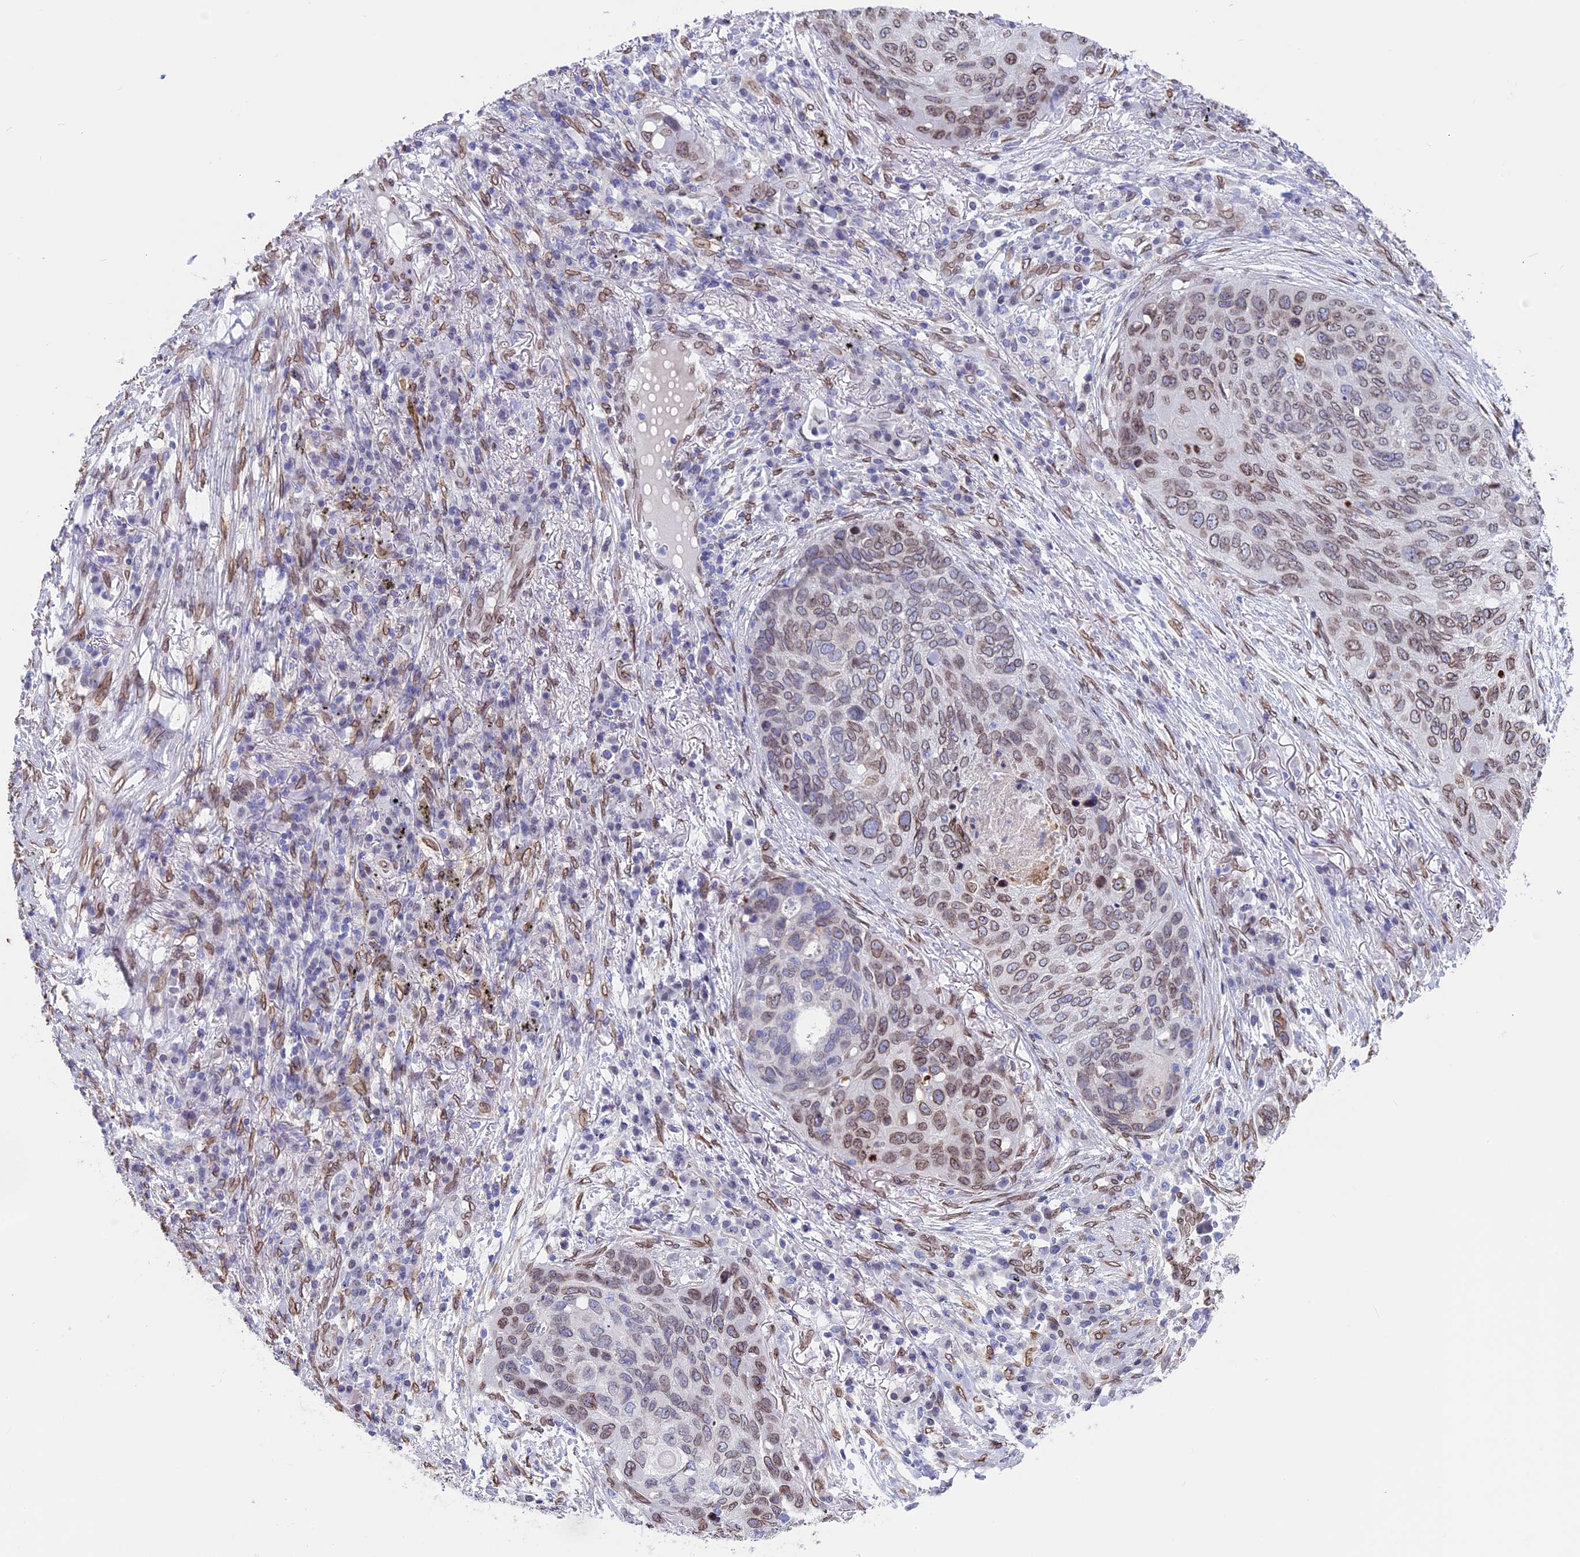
{"staining": {"intensity": "moderate", "quantity": "25%-75%", "location": "cytoplasmic/membranous,nuclear"}, "tissue": "lung cancer", "cell_type": "Tumor cells", "image_type": "cancer", "snomed": [{"axis": "morphology", "description": "Squamous cell carcinoma, NOS"}, {"axis": "topography", "description": "Lung"}], "caption": "Protein expression analysis of lung cancer displays moderate cytoplasmic/membranous and nuclear staining in approximately 25%-75% of tumor cells. The protein is stained brown, and the nuclei are stained in blue (DAB IHC with brightfield microscopy, high magnification).", "gene": "TMPRSS7", "patient": {"sex": "female", "age": 63}}